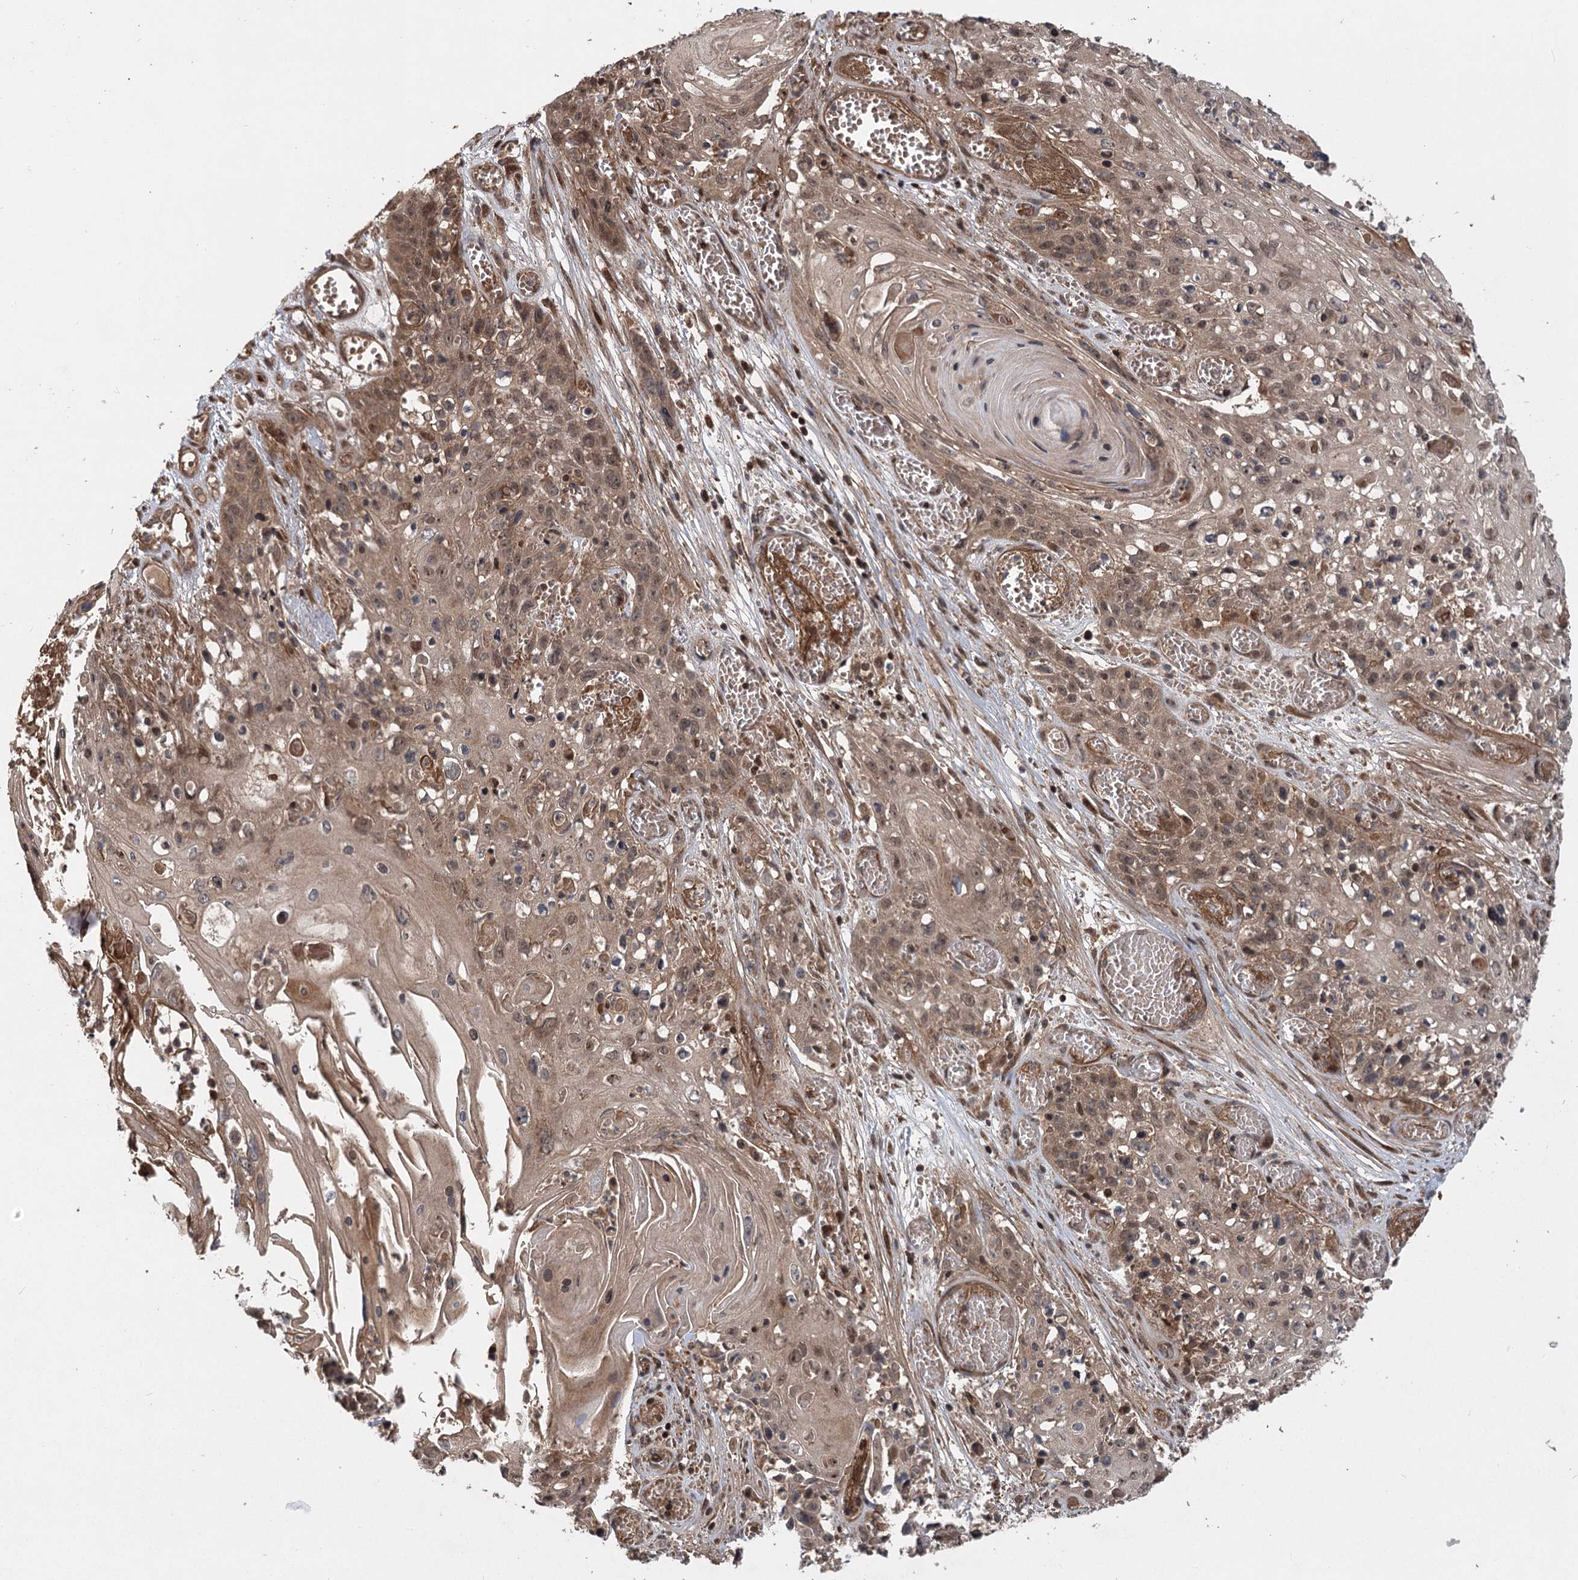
{"staining": {"intensity": "moderate", "quantity": ">75%", "location": "cytoplasmic/membranous"}, "tissue": "skin cancer", "cell_type": "Tumor cells", "image_type": "cancer", "snomed": [{"axis": "morphology", "description": "Squamous cell carcinoma, NOS"}, {"axis": "topography", "description": "Skin"}], "caption": "A micrograph of human skin cancer (squamous cell carcinoma) stained for a protein demonstrates moderate cytoplasmic/membranous brown staining in tumor cells.", "gene": "INSIG2", "patient": {"sex": "male", "age": 55}}